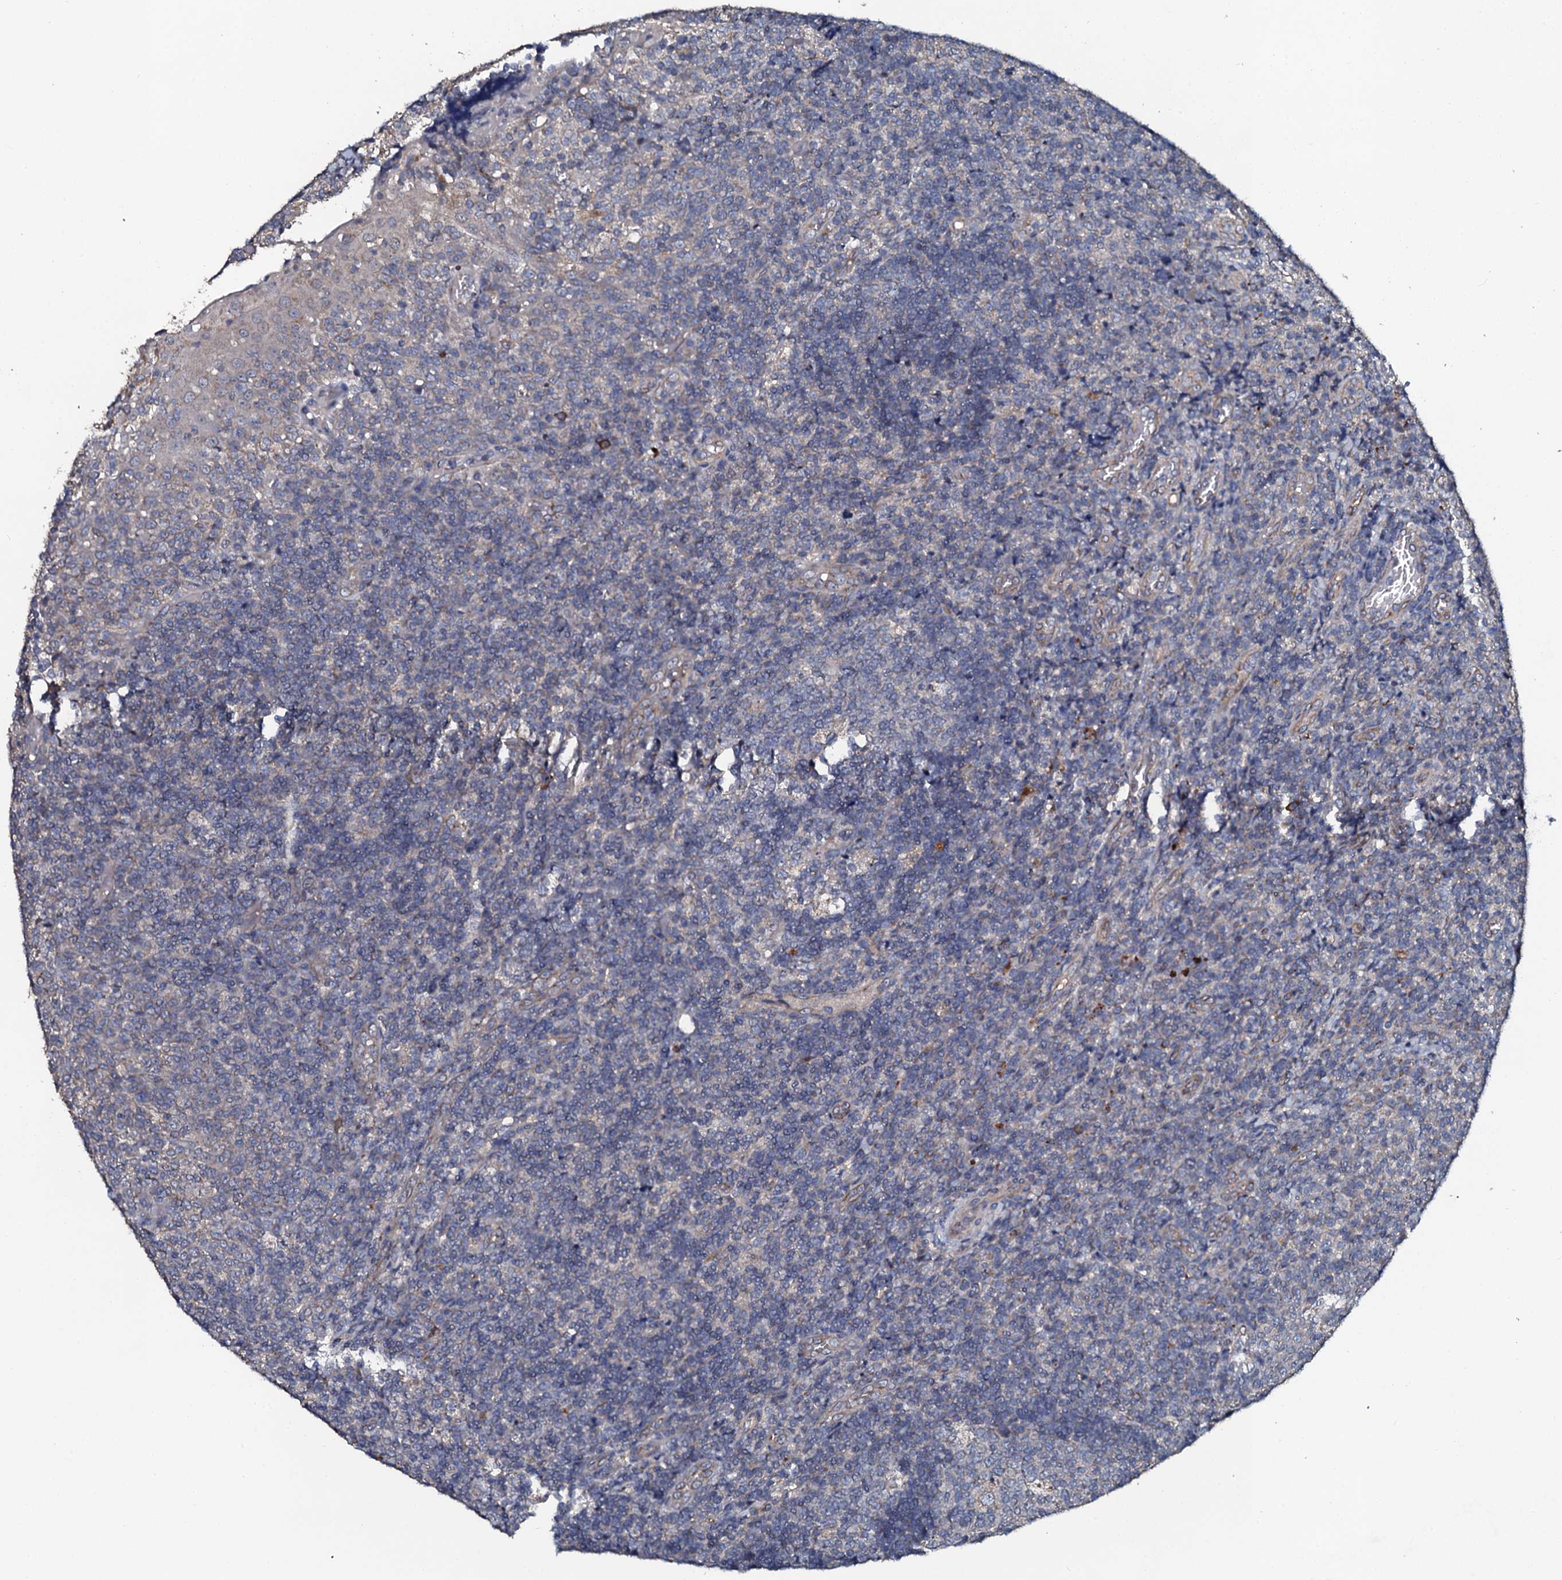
{"staining": {"intensity": "negative", "quantity": "none", "location": "none"}, "tissue": "tonsil", "cell_type": "Germinal center cells", "image_type": "normal", "snomed": [{"axis": "morphology", "description": "Normal tissue, NOS"}, {"axis": "topography", "description": "Tonsil"}], "caption": "DAB (3,3'-diaminobenzidine) immunohistochemical staining of normal human tonsil displays no significant staining in germinal center cells.", "gene": "GLCE", "patient": {"sex": "female", "age": 19}}